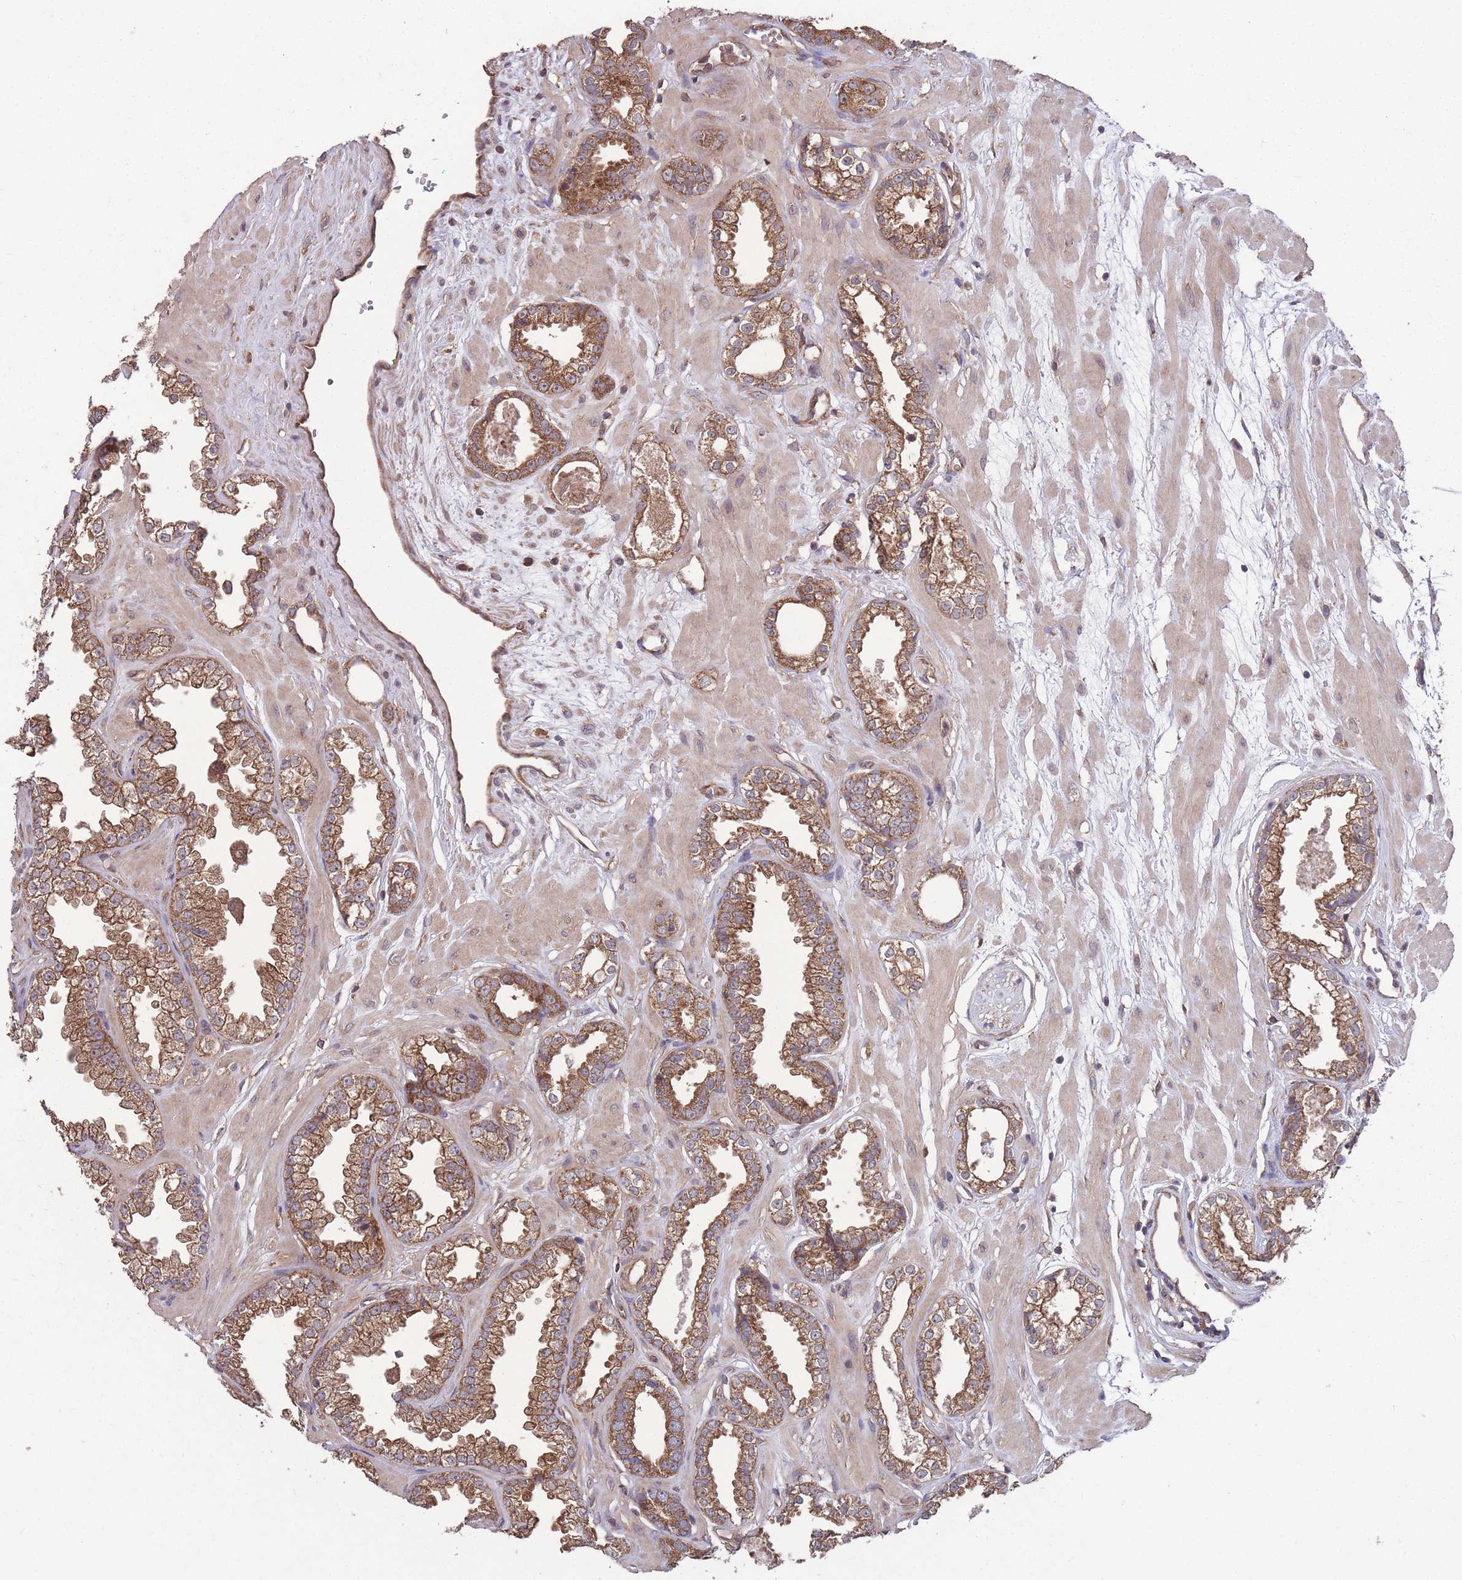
{"staining": {"intensity": "moderate", "quantity": ">75%", "location": "cytoplasmic/membranous"}, "tissue": "prostate cancer", "cell_type": "Tumor cells", "image_type": "cancer", "snomed": [{"axis": "morphology", "description": "Adenocarcinoma, Low grade"}, {"axis": "topography", "description": "Prostate"}], "caption": "This is an image of immunohistochemistry staining of prostate cancer (low-grade adenocarcinoma), which shows moderate expression in the cytoplasmic/membranous of tumor cells.", "gene": "ZPR1", "patient": {"sex": "male", "age": 60}}